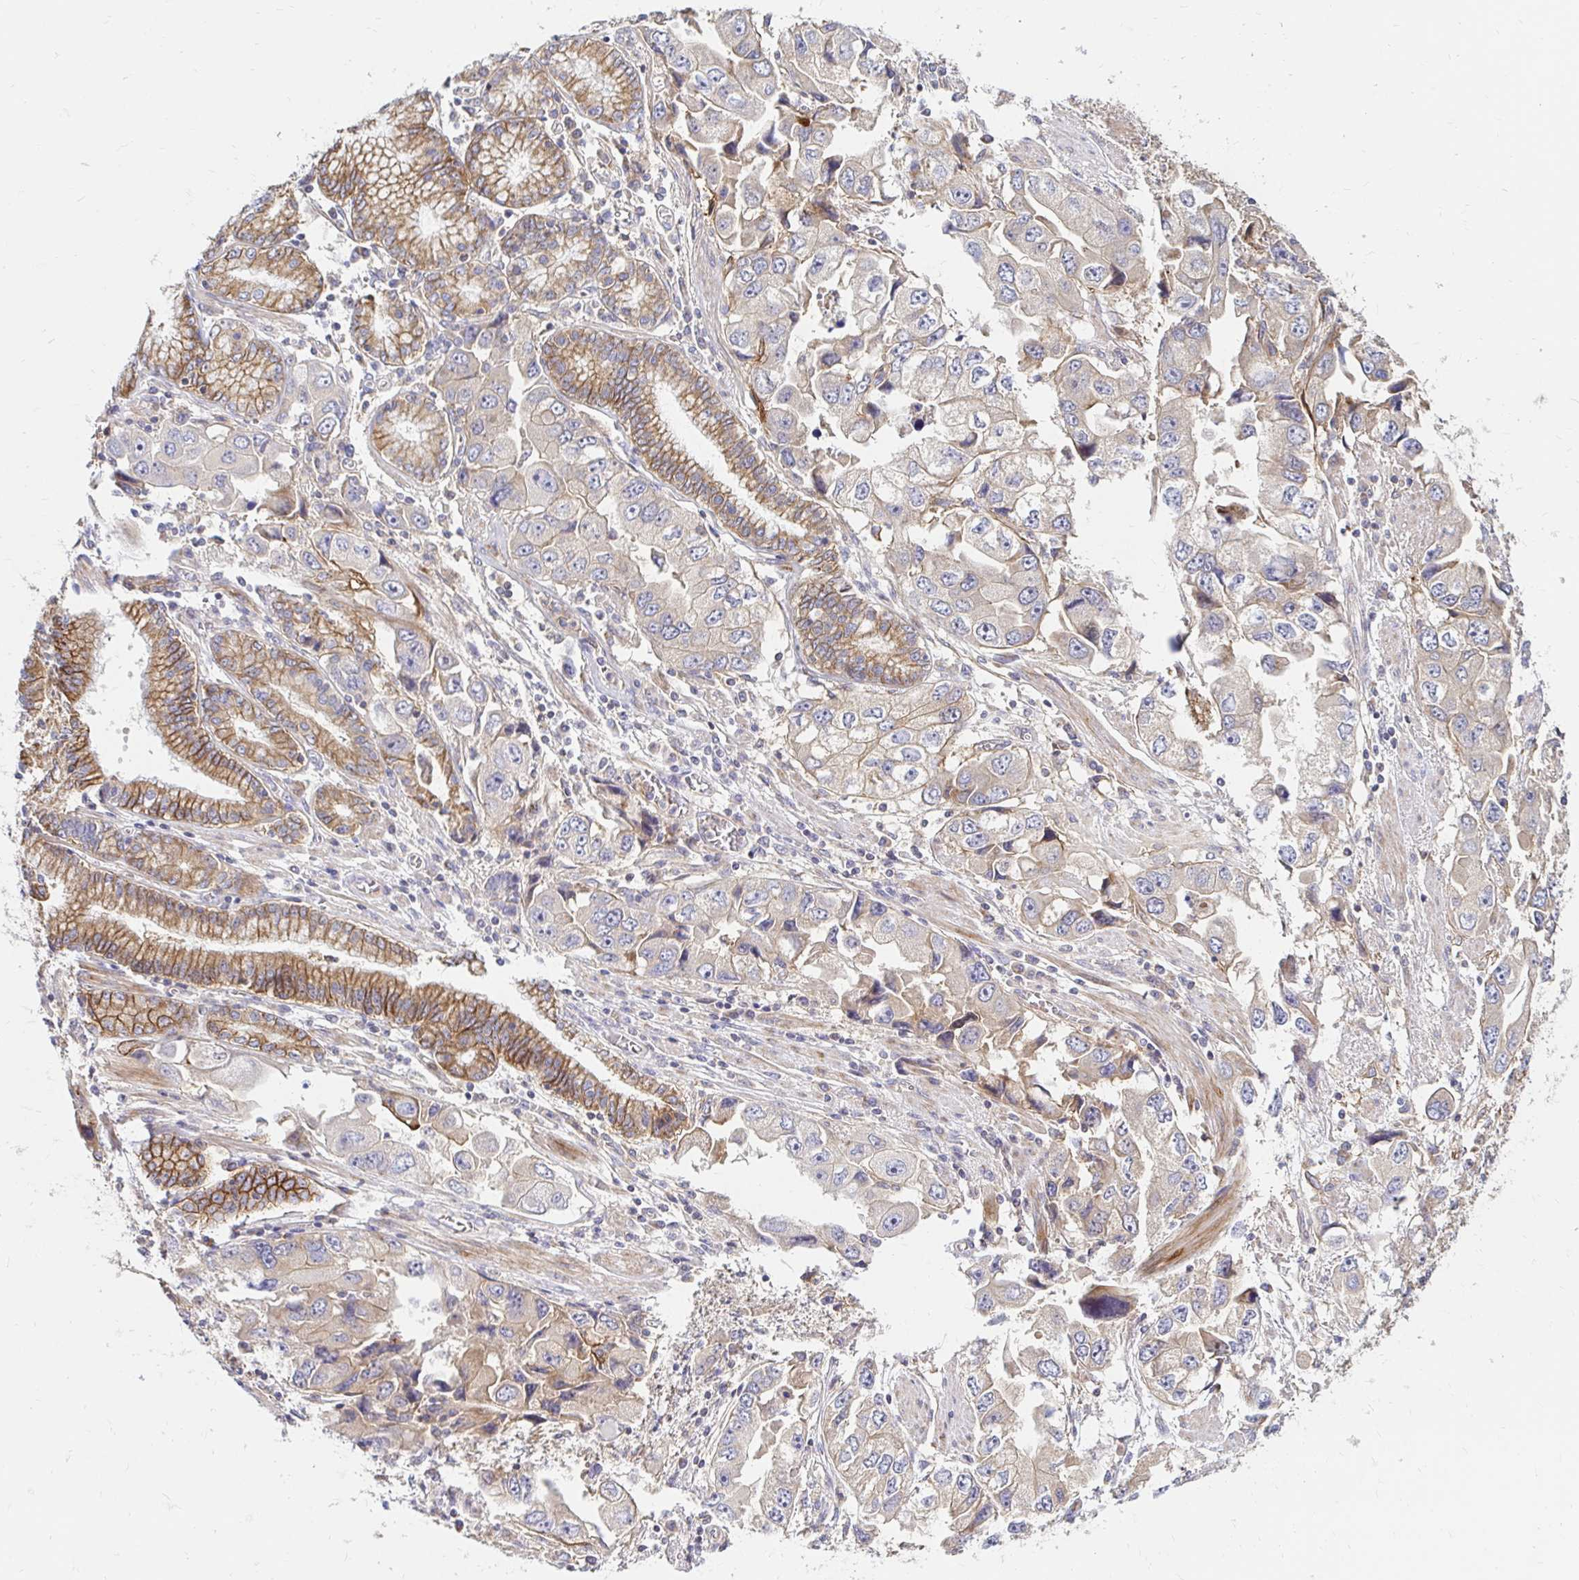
{"staining": {"intensity": "weak", "quantity": "<25%", "location": "cytoplasmic/membranous"}, "tissue": "stomach cancer", "cell_type": "Tumor cells", "image_type": "cancer", "snomed": [{"axis": "morphology", "description": "Adenocarcinoma, NOS"}, {"axis": "topography", "description": "Stomach, lower"}], "caption": "Immunohistochemistry (IHC) micrograph of neoplastic tissue: human stomach cancer (adenocarcinoma) stained with DAB (3,3'-diaminobenzidine) reveals no significant protein staining in tumor cells. (Stains: DAB IHC with hematoxylin counter stain, Microscopy: brightfield microscopy at high magnification).", "gene": "ITGA2", "patient": {"sex": "female", "age": 93}}